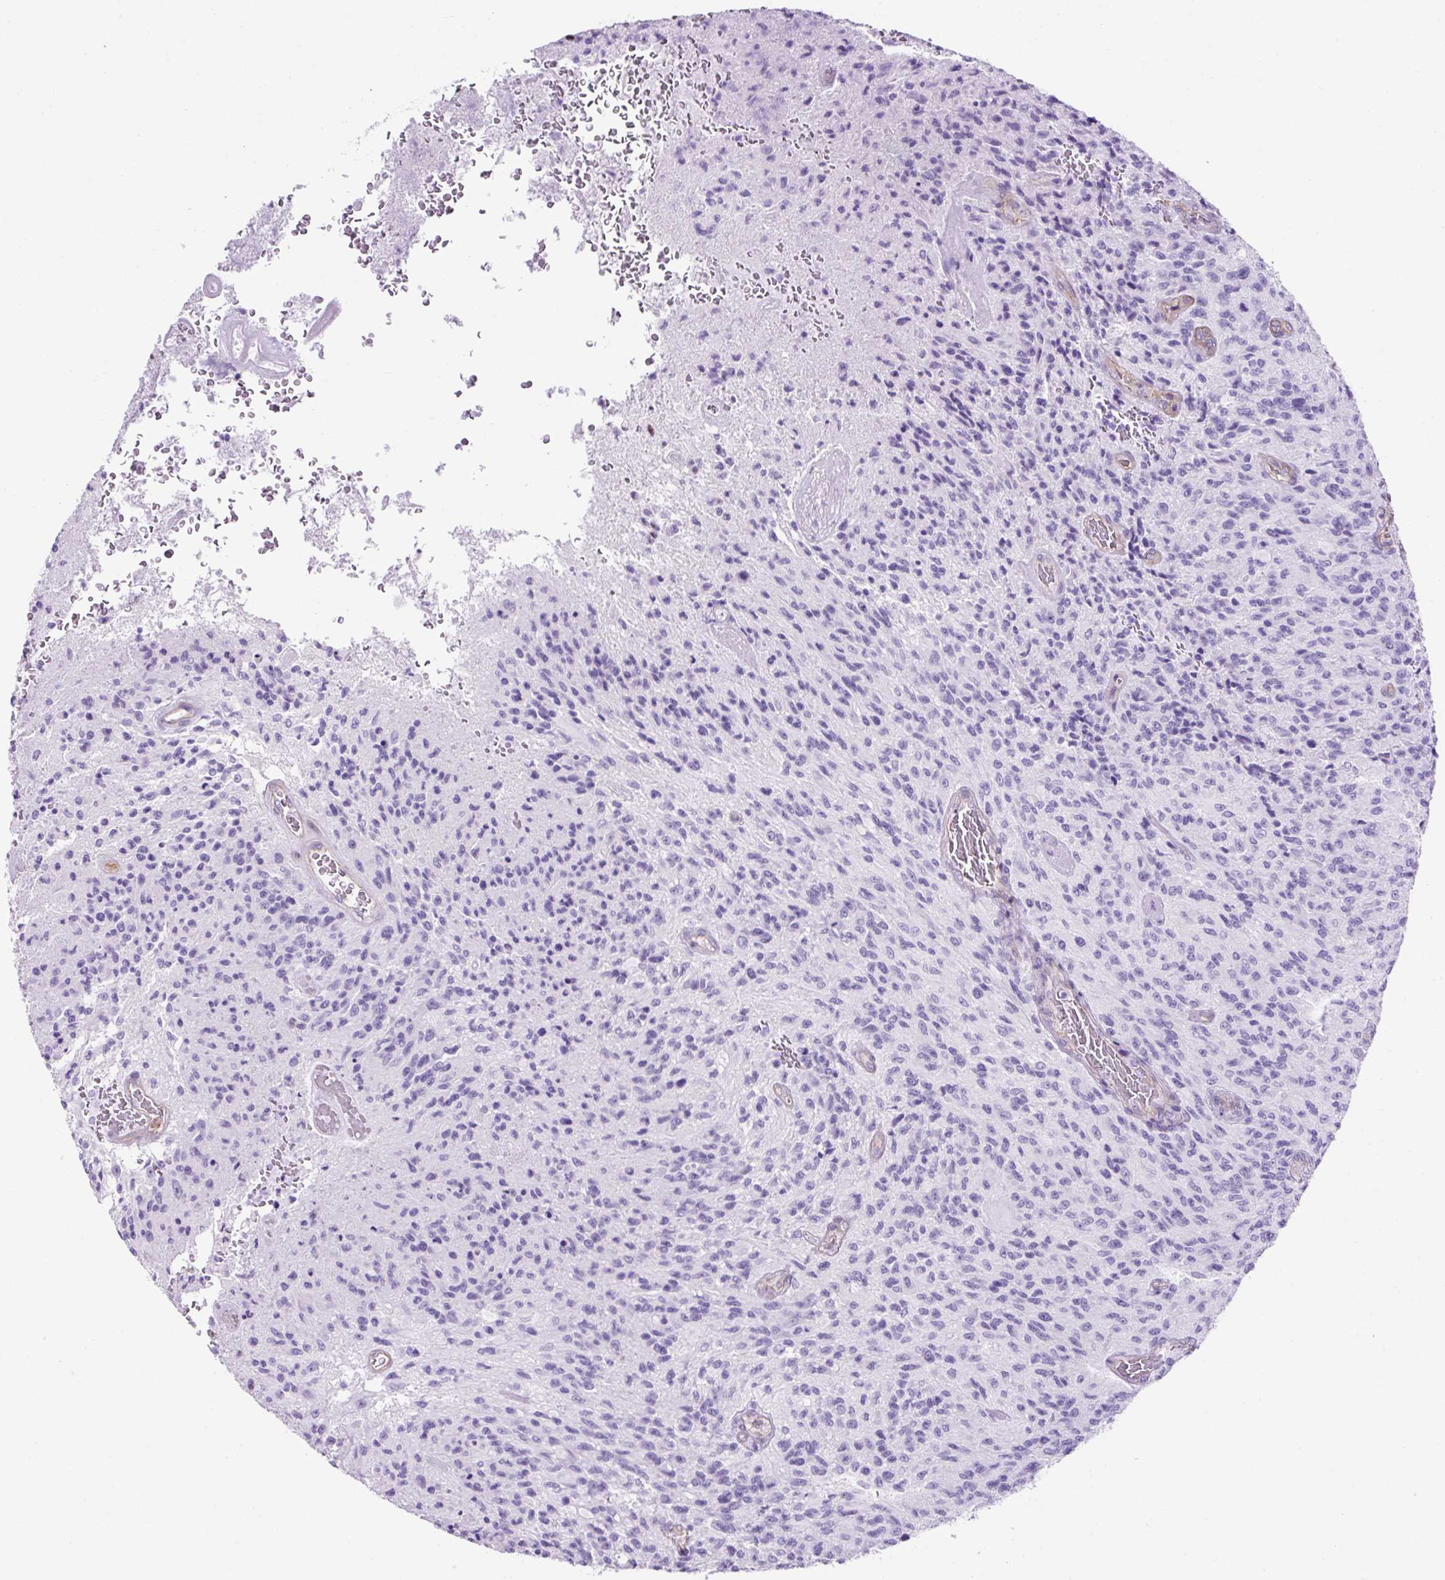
{"staining": {"intensity": "negative", "quantity": "none", "location": "none"}, "tissue": "glioma", "cell_type": "Tumor cells", "image_type": "cancer", "snomed": [{"axis": "morphology", "description": "Normal tissue, NOS"}, {"axis": "morphology", "description": "Glioma, malignant, High grade"}, {"axis": "topography", "description": "Cerebral cortex"}], "caption": "Tumor cells show no significant protein positivity in glioma. (Immunohistochemistry (ihc), brightfield microscopy, high magnification).", "gene": "KRT12", "patient": {"sex": "male", "age": 56}}